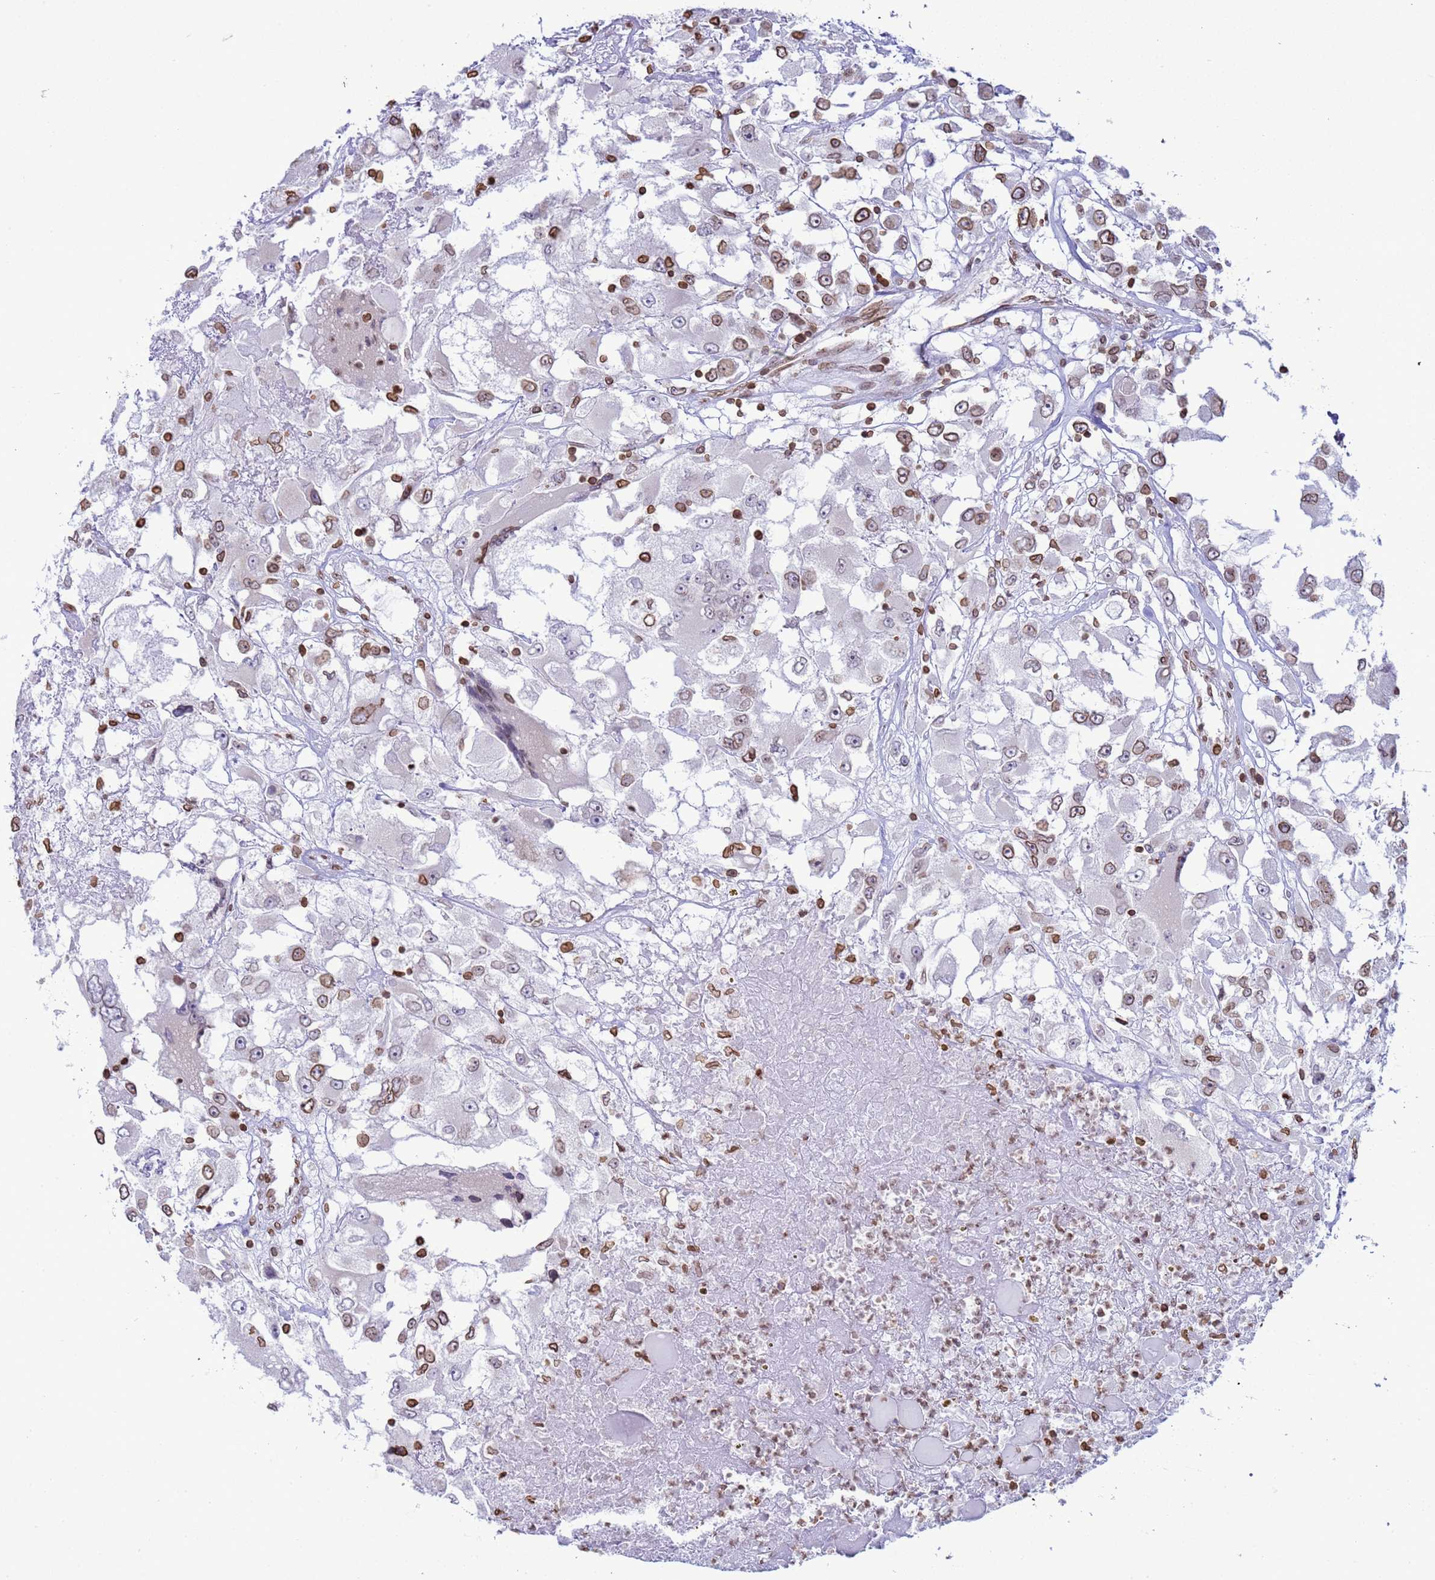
{"staining": {"intensity": "moderate", "quantity": "25%-75%", "location": "cytoplasmic/membranous,nuclear"}, "tissue": "renal cancer", "cell_type": "Tumor cells", "image_type": "cancer", "snomed": [{"axis": "morphology", "description": "Adenocarcinoma, NOS"}, {"axis": "topography", "description": "Kidney"}], "caption": "Moderate cytoplasmic/membranous and nuclear expression for a protein is identified in approximately 25%-75% of tumor cells of adenocarcinoma (renal) using immunohistochemistry.", "gene": "DHX37", "patient": {"sex": "female", "age": 52}}